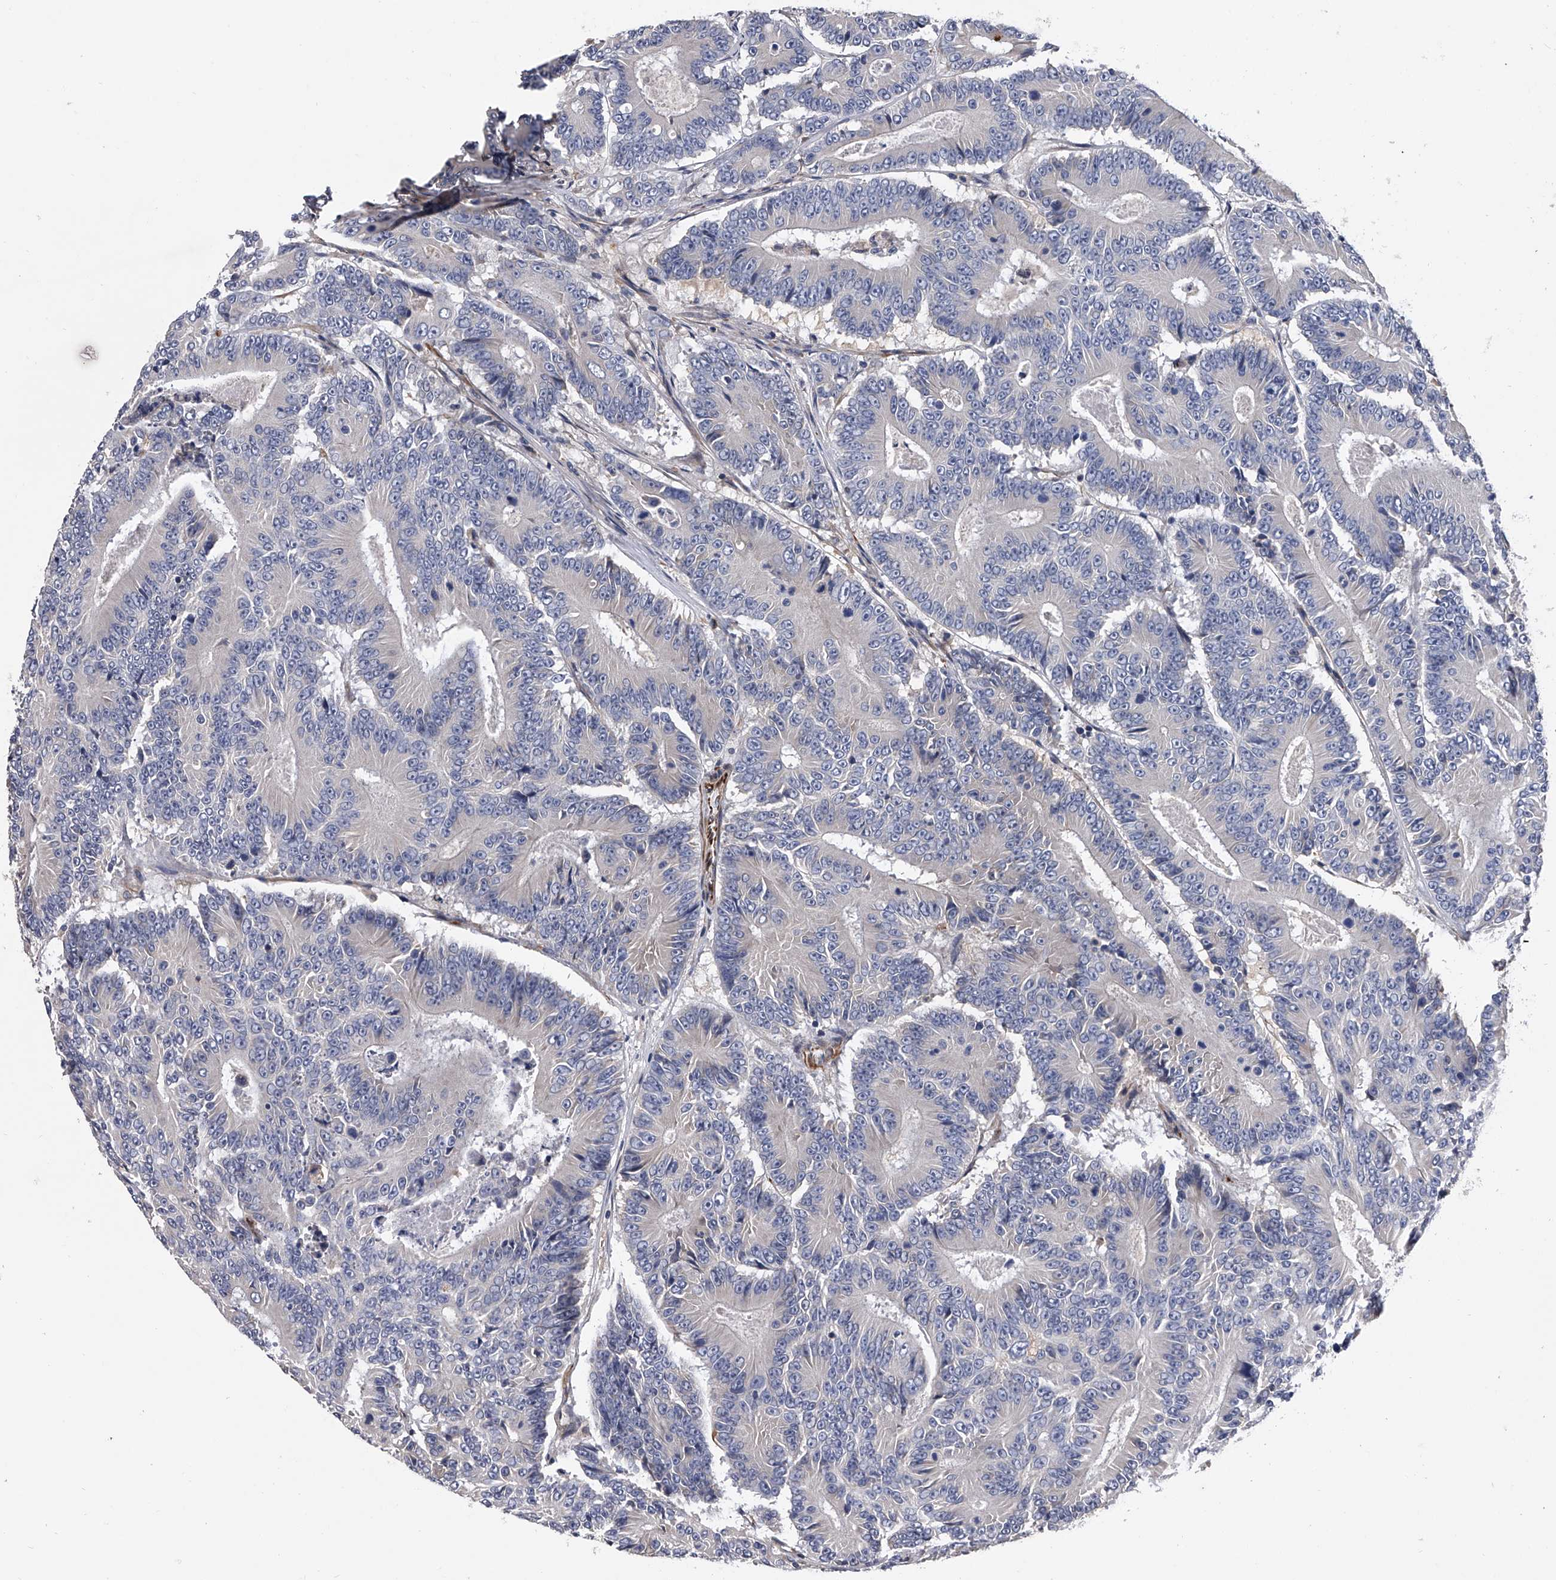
{"staining": {"intensity": "negative", "quantity": "none", "location": "none"}, "tissue": "colorectal cancer", "cell_type": "Tumor cells", "image_type": "cancer", "snomed": [{"axis": "morphology", "description": "Adenocarcinoma, NOS"}, {"axis": "topography", "description": "Colon"}], "caption": "High power microscopy image of an IHC histopathology image of colorectal adenocarcinoma, revealing no significant positivity in tumor cells.", "gene": "EFCAB7", "patient": {"sex": "male", "age": 83}}